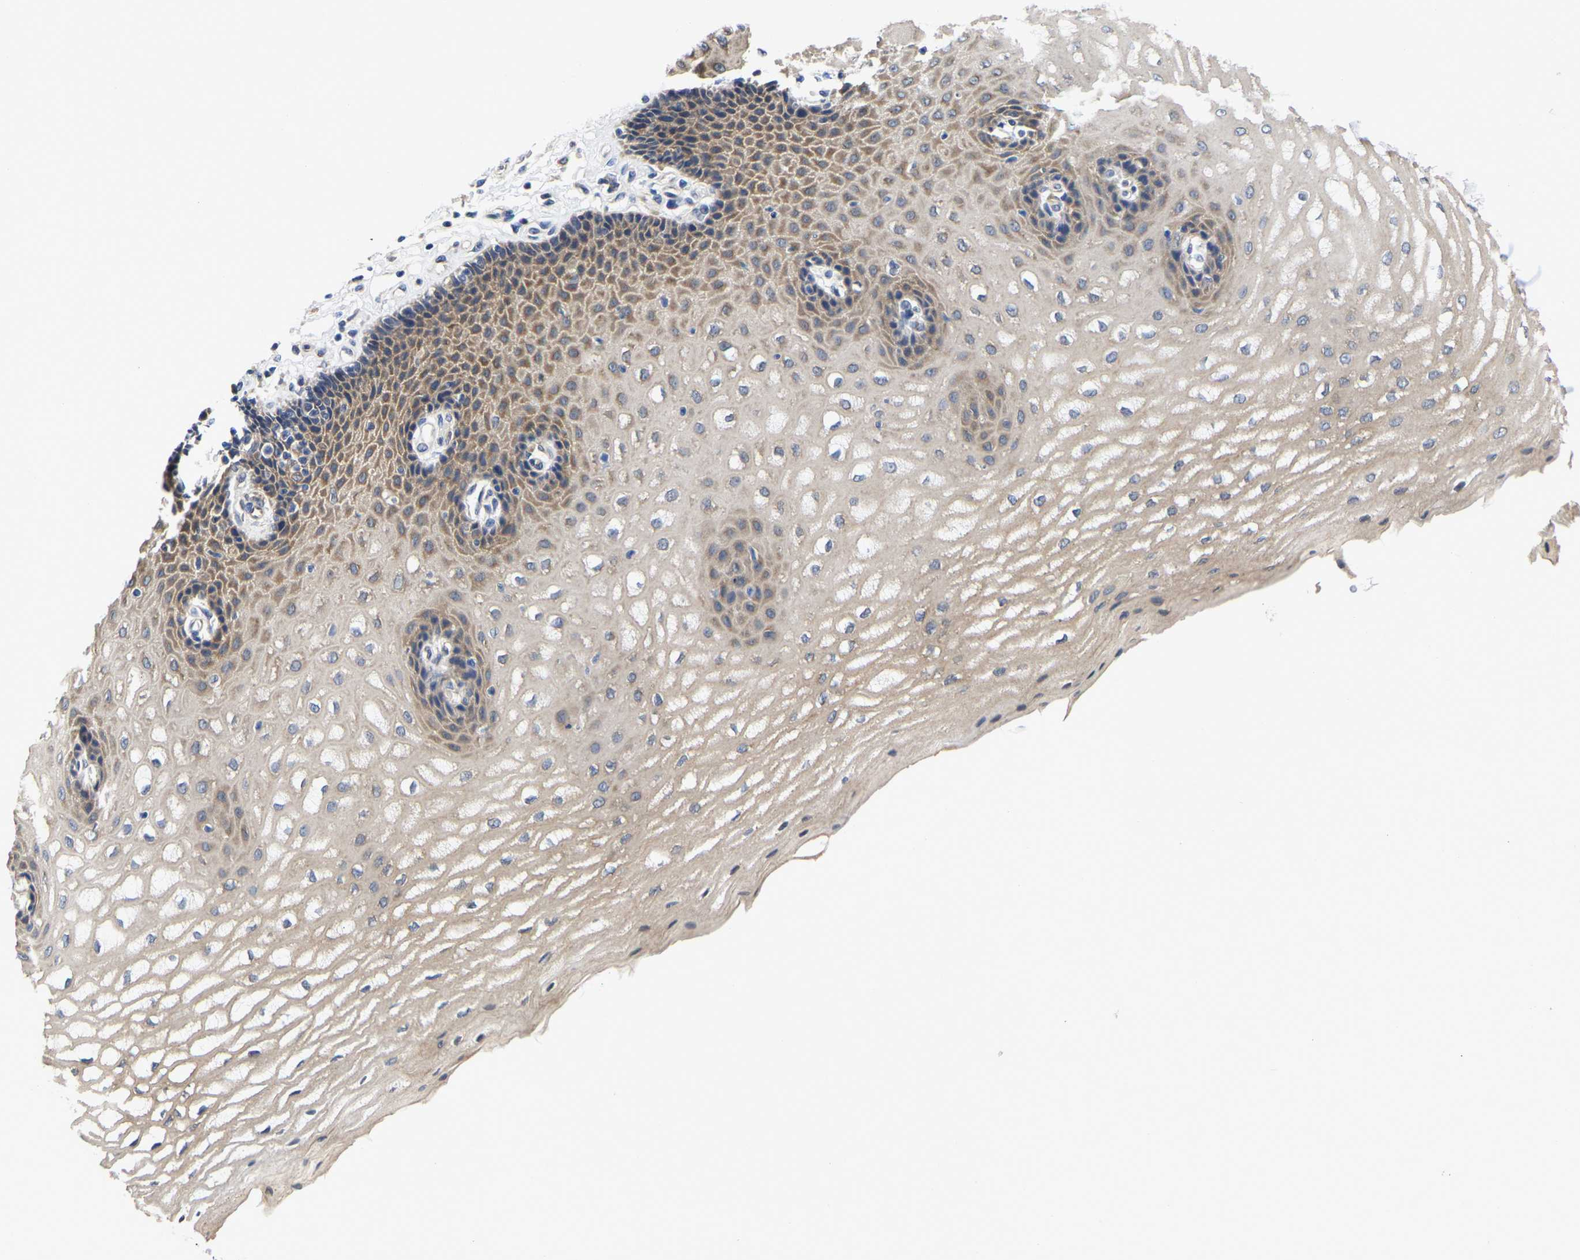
{"staining": {"intensity": "moderate", "quantity": "25%-75%", "location": "cytoplasmic/membranous"}, "tissue": "esophagus", "cell_type": "Squamous epithelial cells", "image_type": "normal", "snomed": [{"axis": "morphology", "description": "Normal tissue, NOS"}, {"axis": "topography", "description": "Esophagus"}], "caption": "Immunohistochemistry (IHC) (DAB (3,3'-diaminobenzidine)) staining of normal esophagus displays moderate cytoplasmic/membranous protein staining in approximately 25%-75% of squamous epithelial cells. Nuclei are stained in blue.", "gene": "CCDC6", "patient": {"sex": "male", "age": 54}}